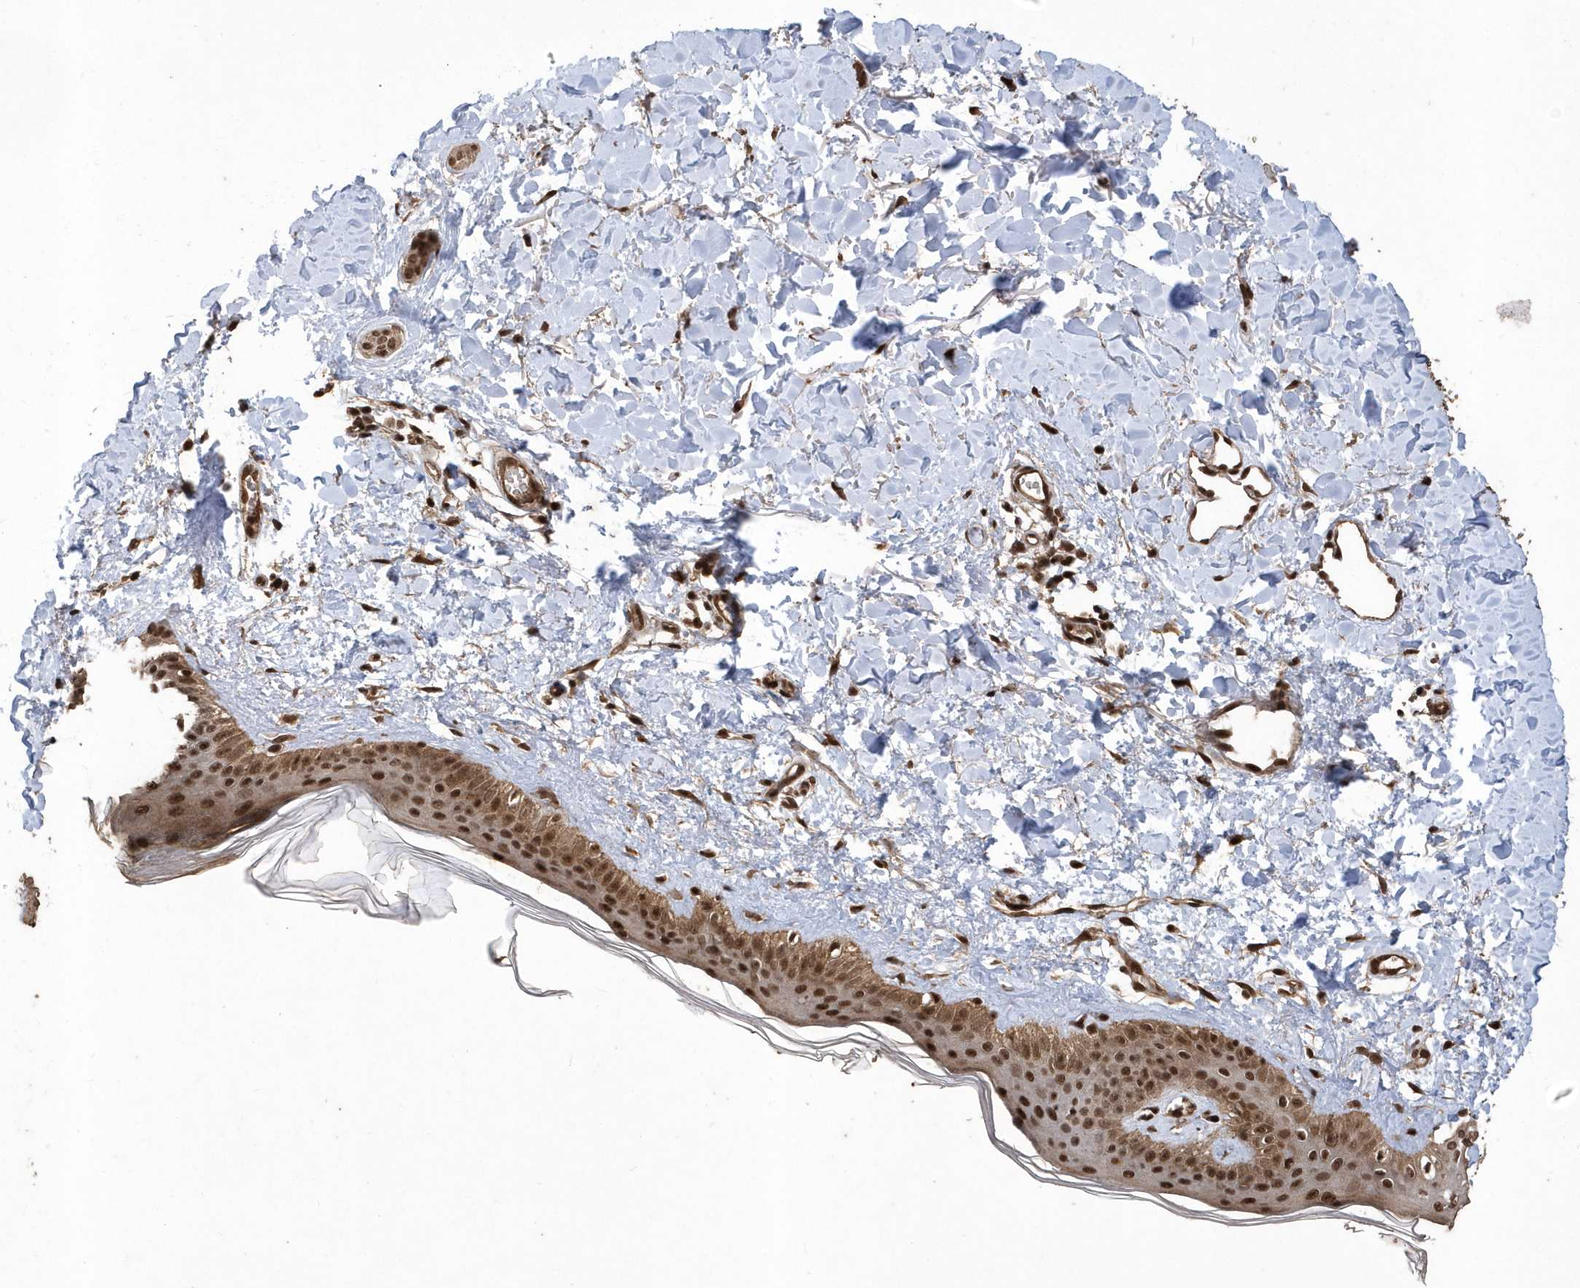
{"staining": {"intensity": "strong", "quantity": ">75%", "location": "cytoplasmic/membranous,nuclear"}, "tissue": "skin", "cell_type": "Fibroblasts", "image_type": "normal", "snomed": [{"axis": "morphology", "description": "Normal tissue, NOS"}, {"axis": "topography", "description": "Skin"}], "caption": "Strong cytoplasmic/membranous,nuclear staining for a protein is appreciated in about >75% of fibroblasts of normal skin using immunohistochemistry.", "gene": "INTS12", "patient": {"sex": "female", "age": 58}}